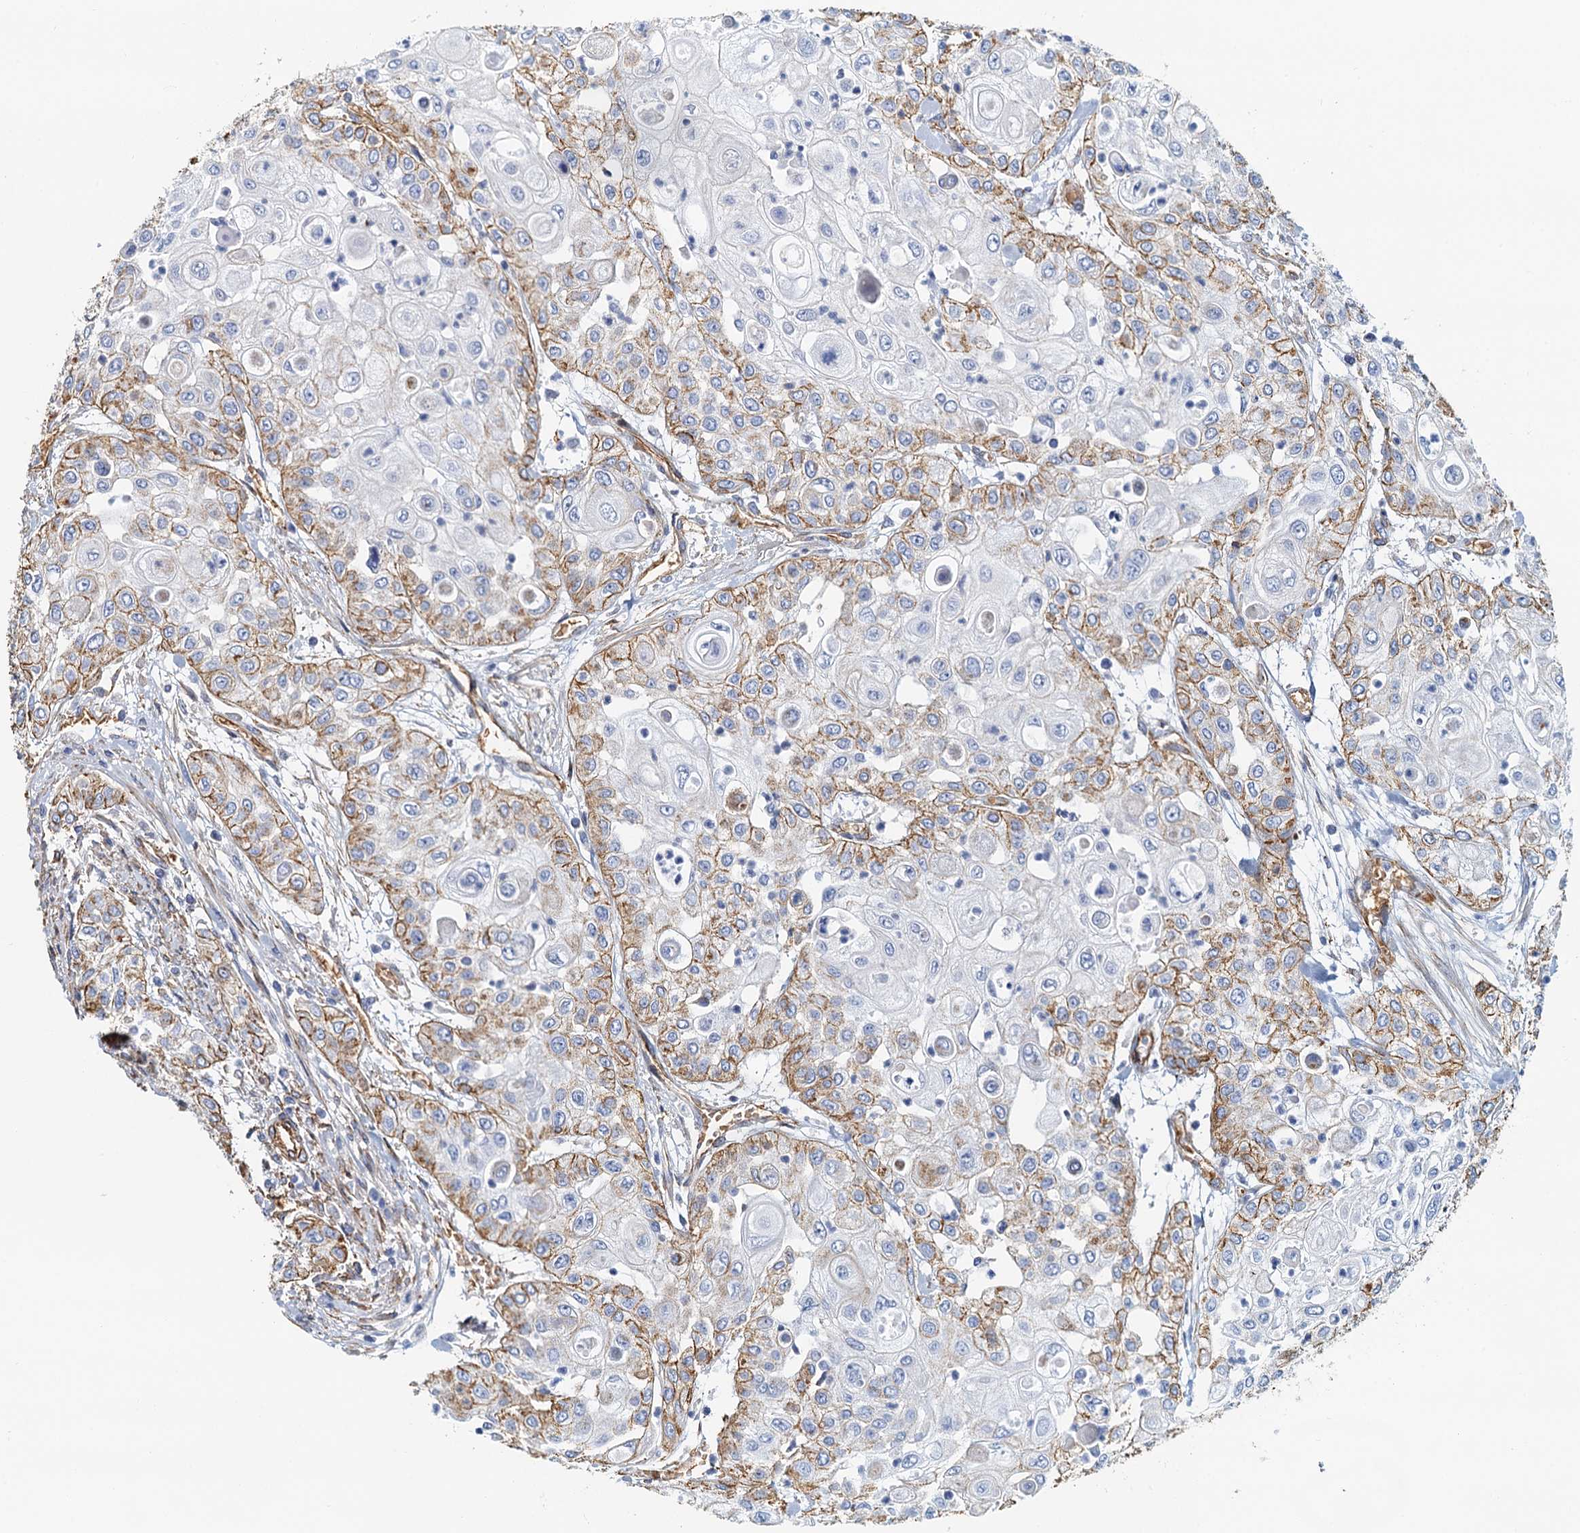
{"staining": {"intensity": "moderate", "quantity": "25%-75%", "location": "cytoplasmic/membranous"}, "tissue": "urothelial cancer", "cell_type": "Tumor cells", "image_type": "cancer", "snomed": [{"axis": "morphology", "description": "Urothelial carcinoma, High grade"}, {"axis": "topography", "description": "Urinary bladder"}], "caption": "An immunohistochemistry photomicrograph of tumor tissue is shown. Protein staining in brown labels moderate cytoplasmic/membranous positivity in urothelial cancer within tumor cells. (Stains: DAB in brown, nuclei in blue, Microscopy: brightfield microscopy at high magnification).", "gene": "DGKG", "patient": {"sex": "female", "age": 79}}